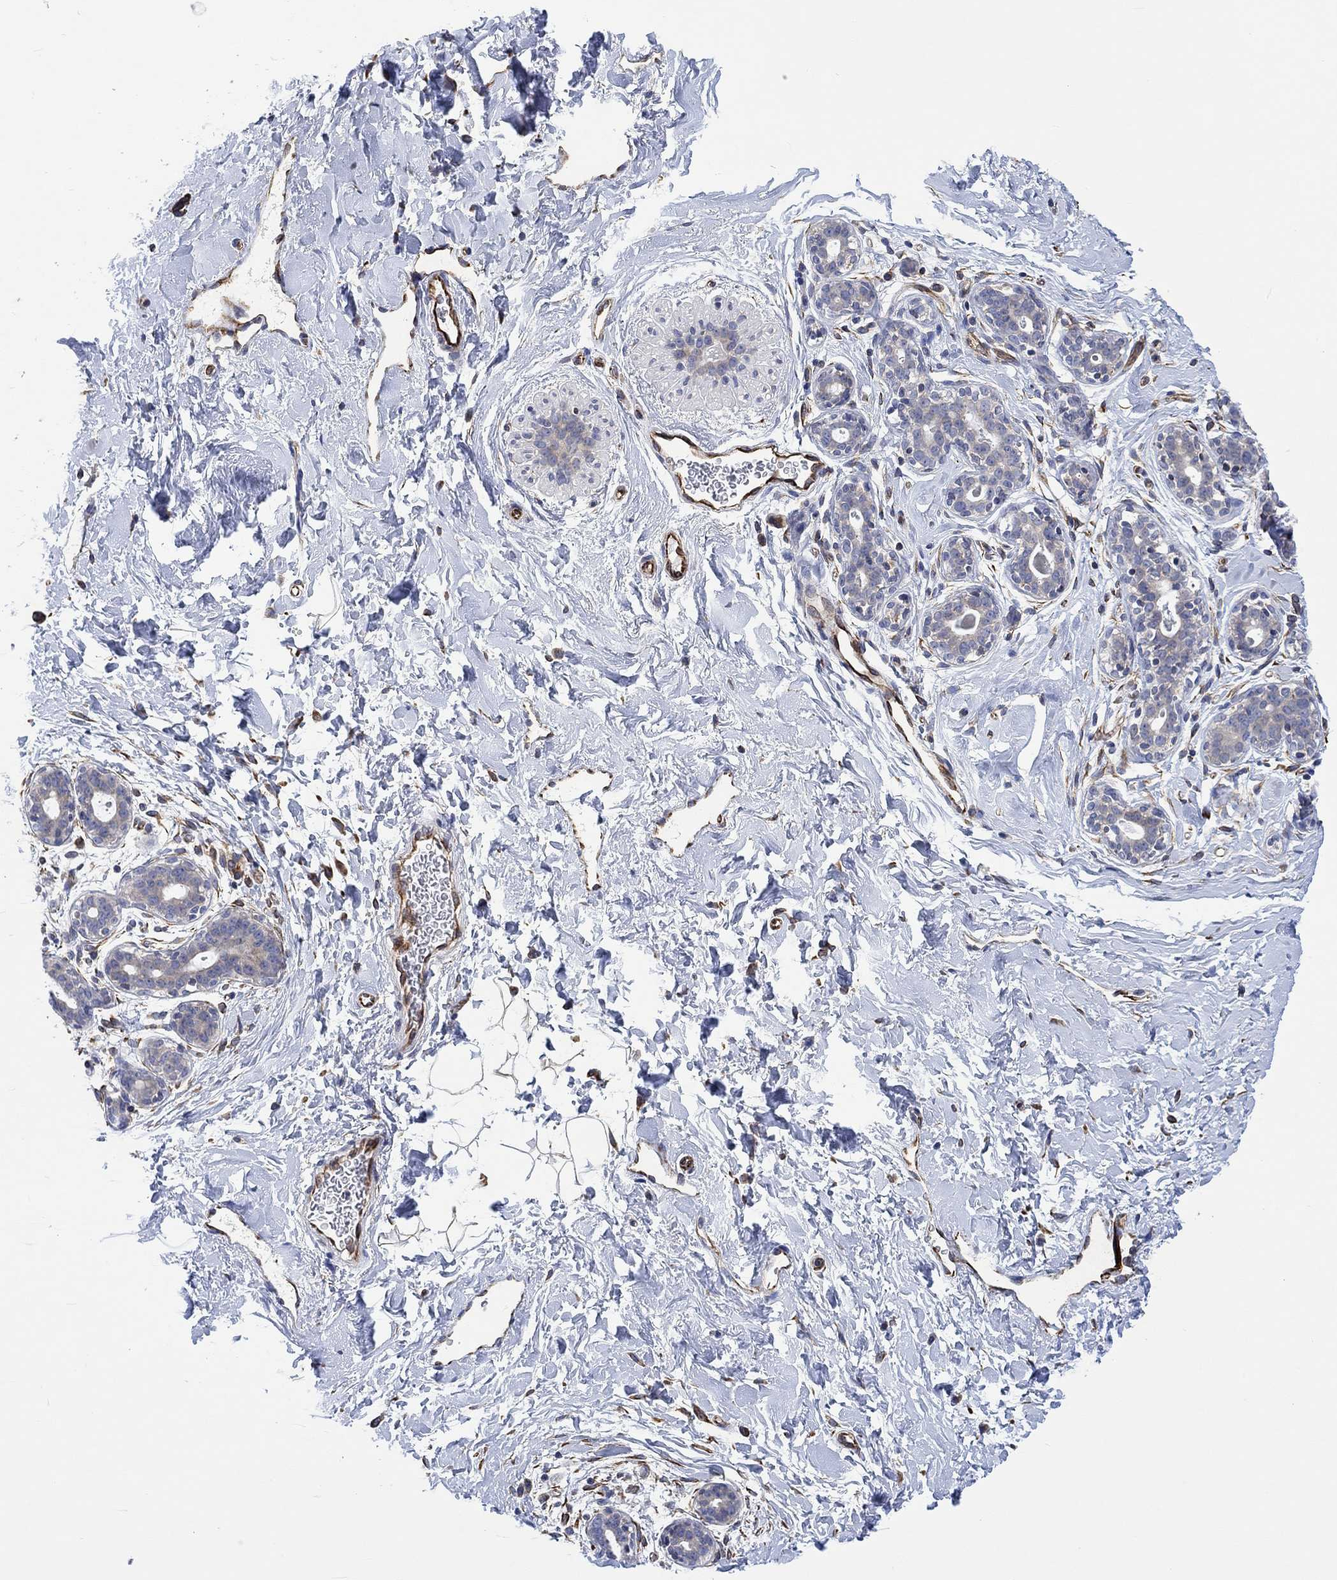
{"staining": {"intensity": "negative", "quantity": "none", "location": "none"}, "tissue": "breast", "cell_type": "Adipocytes", "image_type": "normal", "snomed": [{"axis": "morphology", "description": "Normal tissue, NOS"}, {"axis": "topography", "description": "Breast"}], "caption": "Immunohistochemistry (IHC) micrograph of benign breast: human breast stained with DAB (3,3'-diaminobenzidine) exhibits no significant protein positivity in adipocytes. Brightfield microscopy of immunohistochemistry (IHC) stained with DAB (3,3'-diaminobenzidine) (brown) and hematoxylin (blue), captured at high magnification.", "gene": "CAMK1D", "patient": {"sex": "female", "age": 43}}